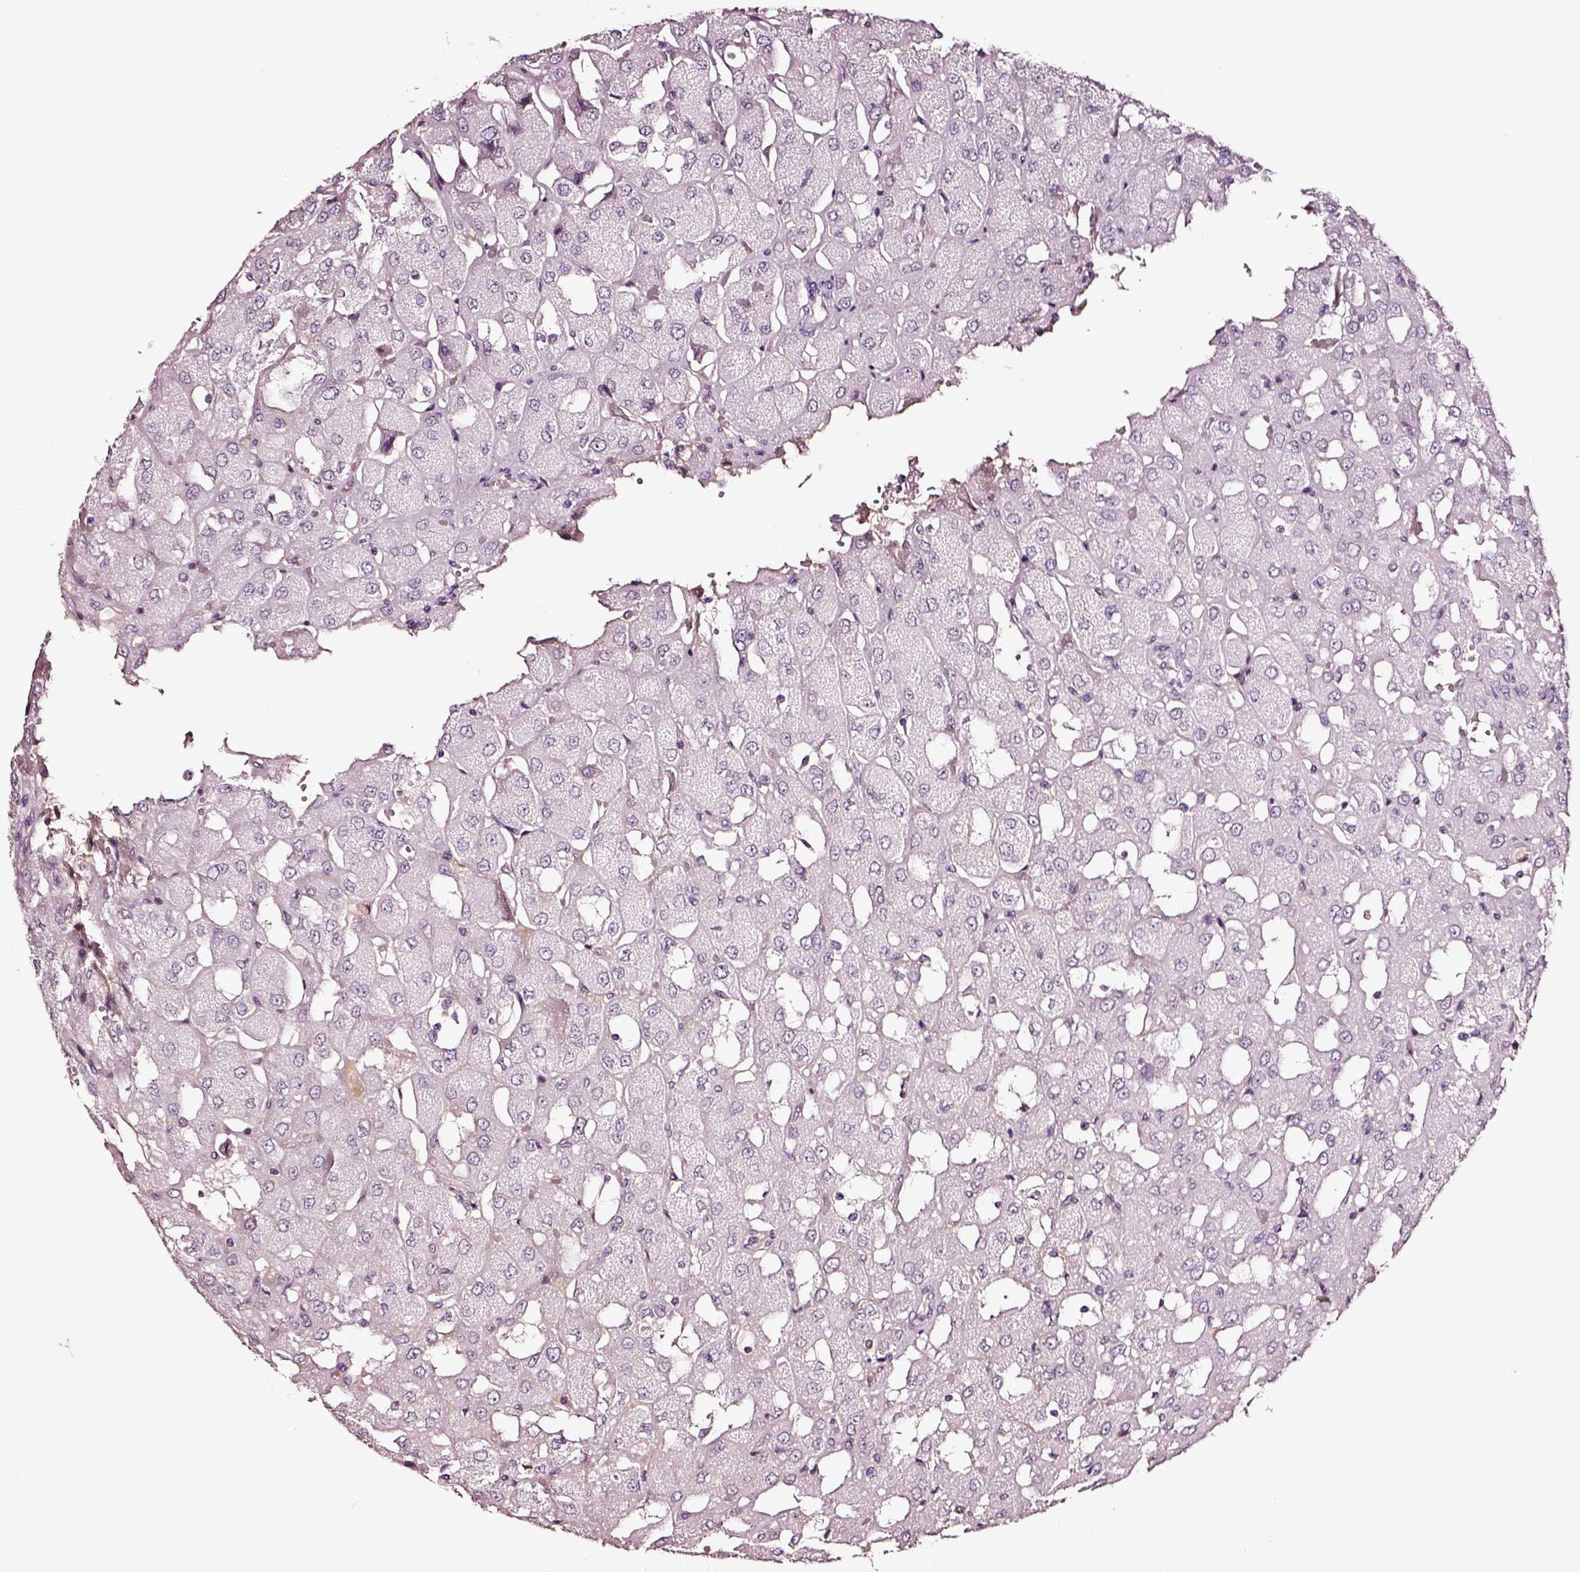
{"staining": {"intensity": "negative", "quantity": "none", "location": "none"}, "tissue": "renal cancer", "cell_type": "Tumor cells", "image_type": "cancer", "snomed": [{"axis": "morphology", "description": "Adenocarcinoma, NOS"}, {"axis": "topography", "description": "Kidney"}], "caption": "Immunohistochemical staining of renal cancer shows no significant expression in tumor cells.", "gene": "SMIM17", "patient": {"sex": "male", "age": 72}}